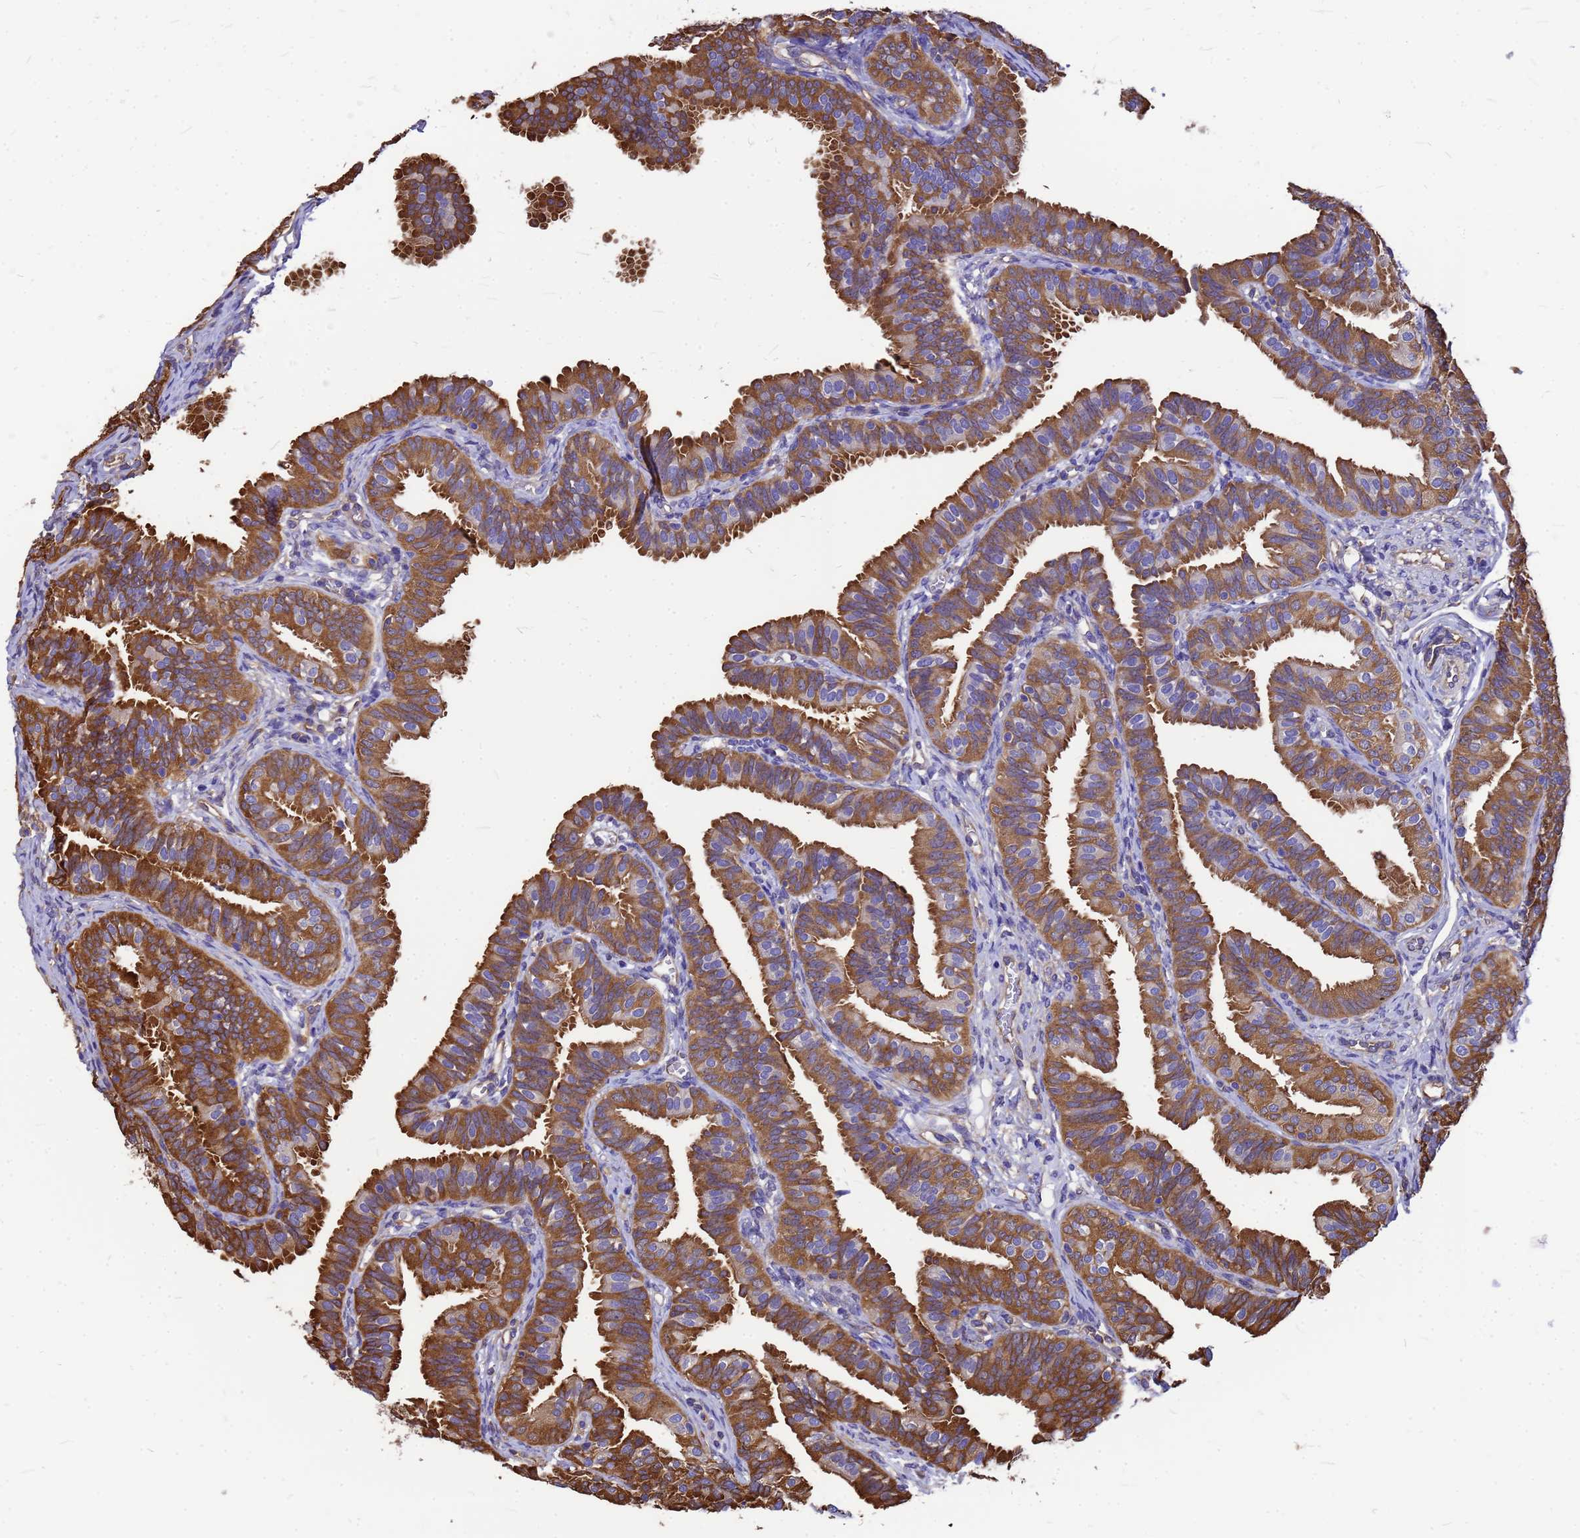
{"staining": {"intensity": "moderate", "quantity": ">75%", "location": "cytoplasmic/membranous"}, "tissue": "fallopian tube", "cell_type": "Glandular cells", "image_type": "normal", "snomed": [{"axis": "morphology", "description": "Normal tissue, NOS"}, {"axis": "topography", "description": "Fallopian tube"}], "caption": "Moderate cytoplasmic/membranous positivity for a protein is appreciated in about >75% of glandular cells of benign fallopian tube using immunohistochemistry (IHC).", "gene": "GID4", "patient": {"sex": "female", "age": 35}}